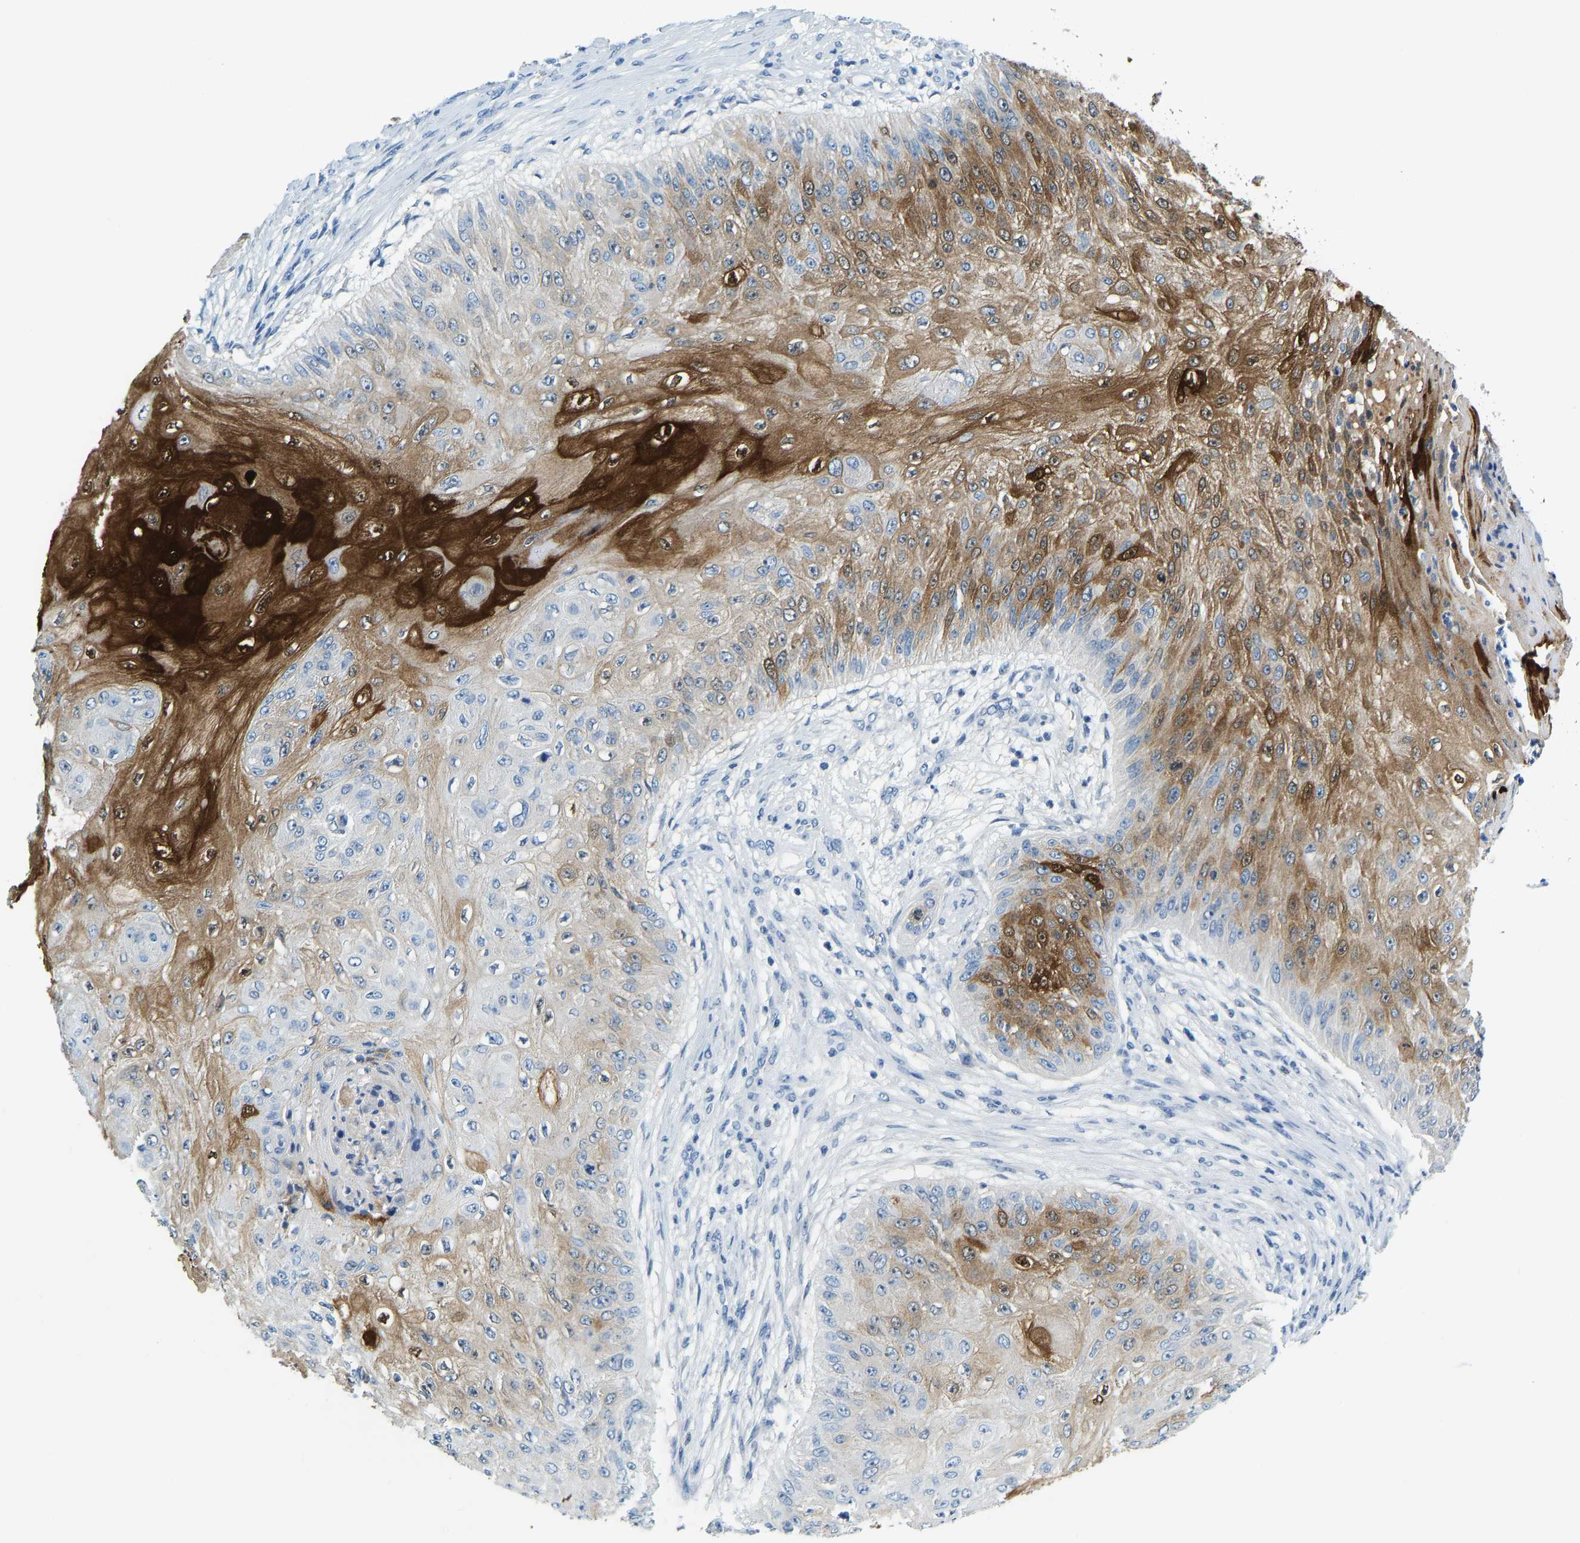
{"staining": {"intensity": "strong", "quantity": "25%-75%", "location": "cytoplasmic/membranous"}, "tissue": "skin cancer", "cell_type": "Tumor cells", "image_type": "cancer", "snomed": [{"axis": "morphology", "description": "Squamous cell carcinoma, NOS"}, {"axis": "topography", "description": "Skin"}], "caption": "A brown stain highlights strong cytoplasmic/membranous expression of a protein in skin squamous cell carcinoma tumor cells.", "gene": "SERPINB3", "patient": {"sex": "female", "age": 80}}